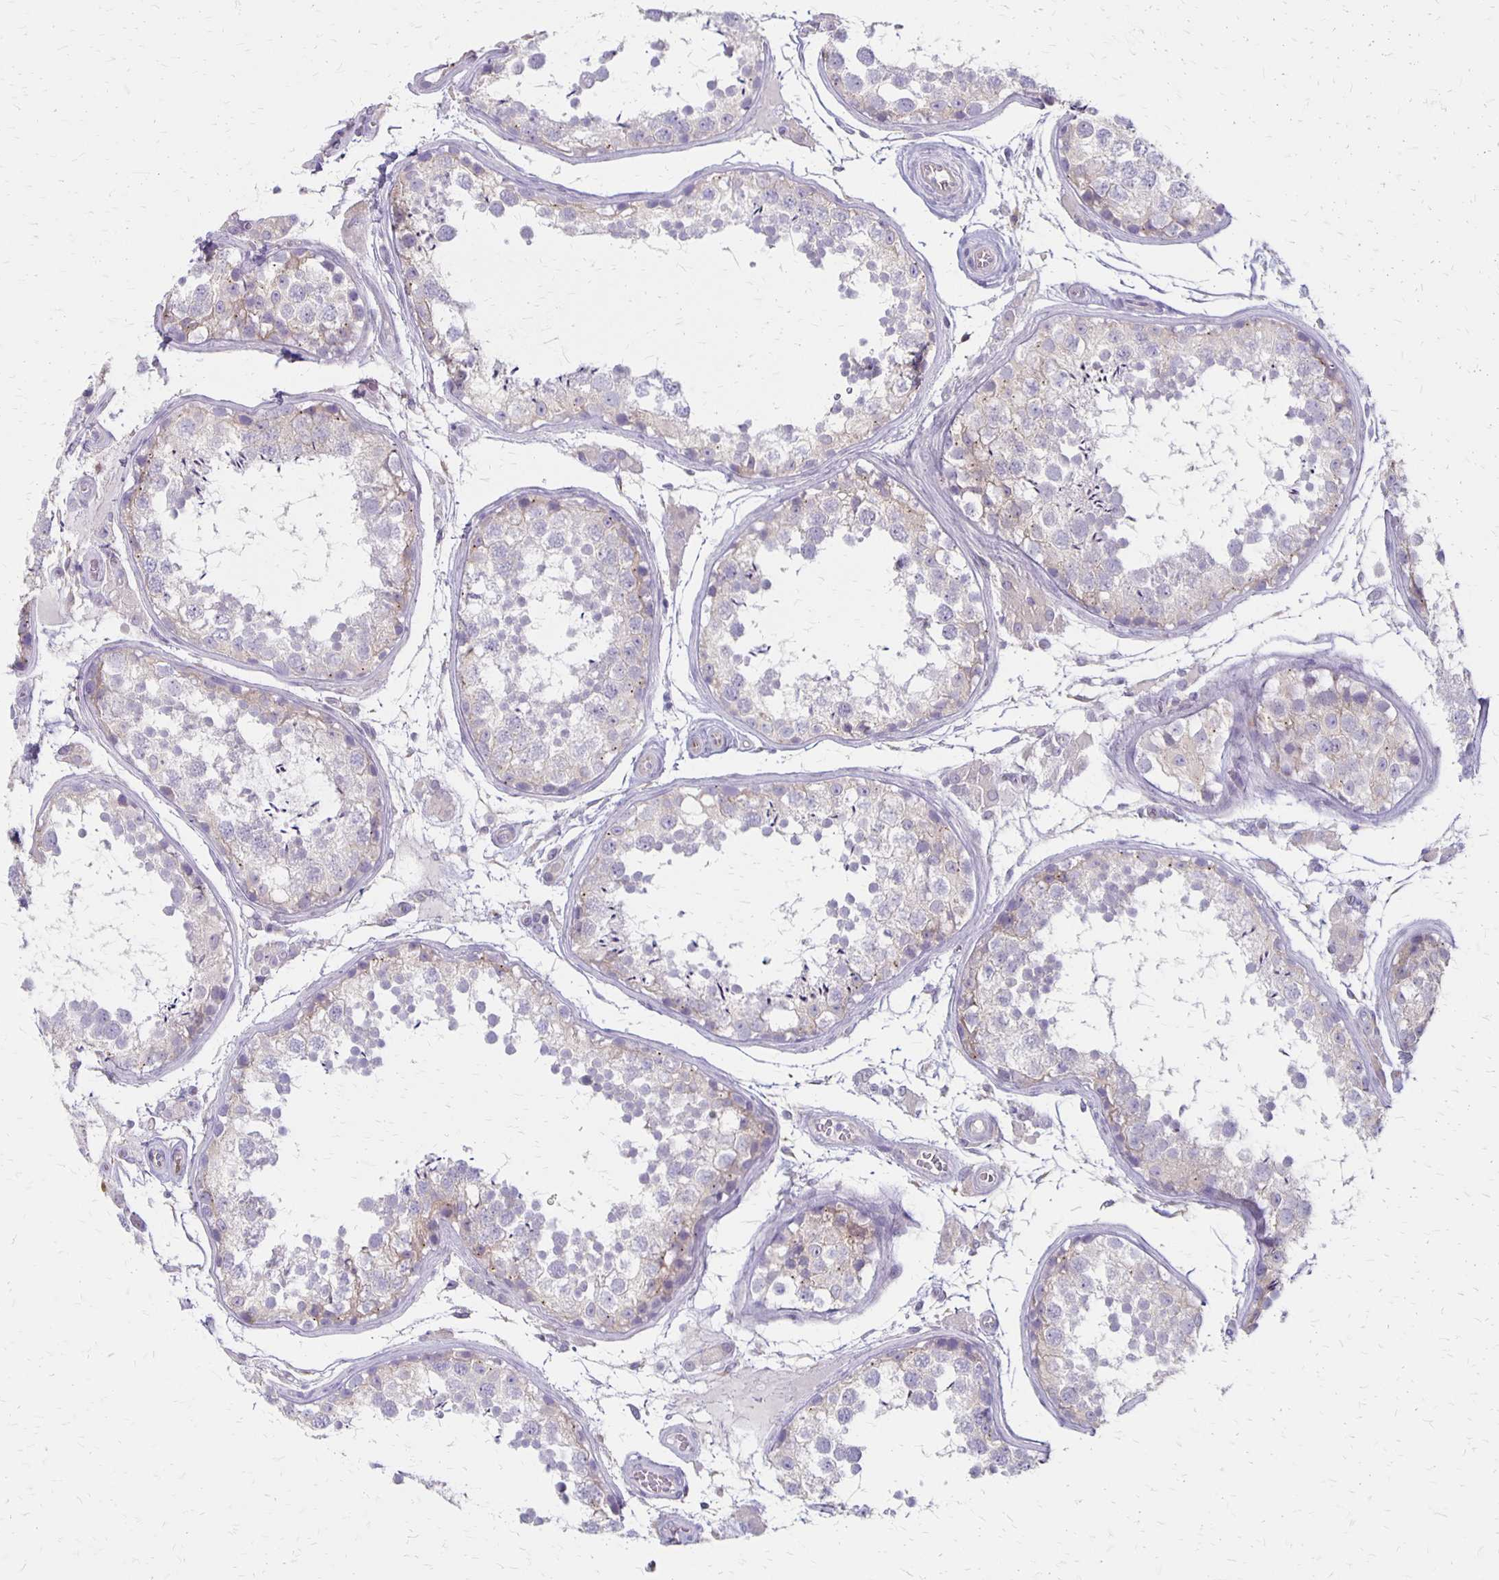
{"staining": {"intensity": "weak", "quantity": "<25%", "location": "cytoplasmic/membranous"}, "tissue": "testis", "cell_type": "Cells in seminiferous ducts", "image_type": "normal", "snomed": [{"axis": "morphology", "description": "Normal tissue, NOS"}, {"axis": "topography", "description": "Testis"}], "caption": "This is an IHC histopathology image of unremarkable human testis. There is no staining in cells in seminiferous ducts.", "gene": "HOMER1", "patient": {"sex": "male", "age": 29}}